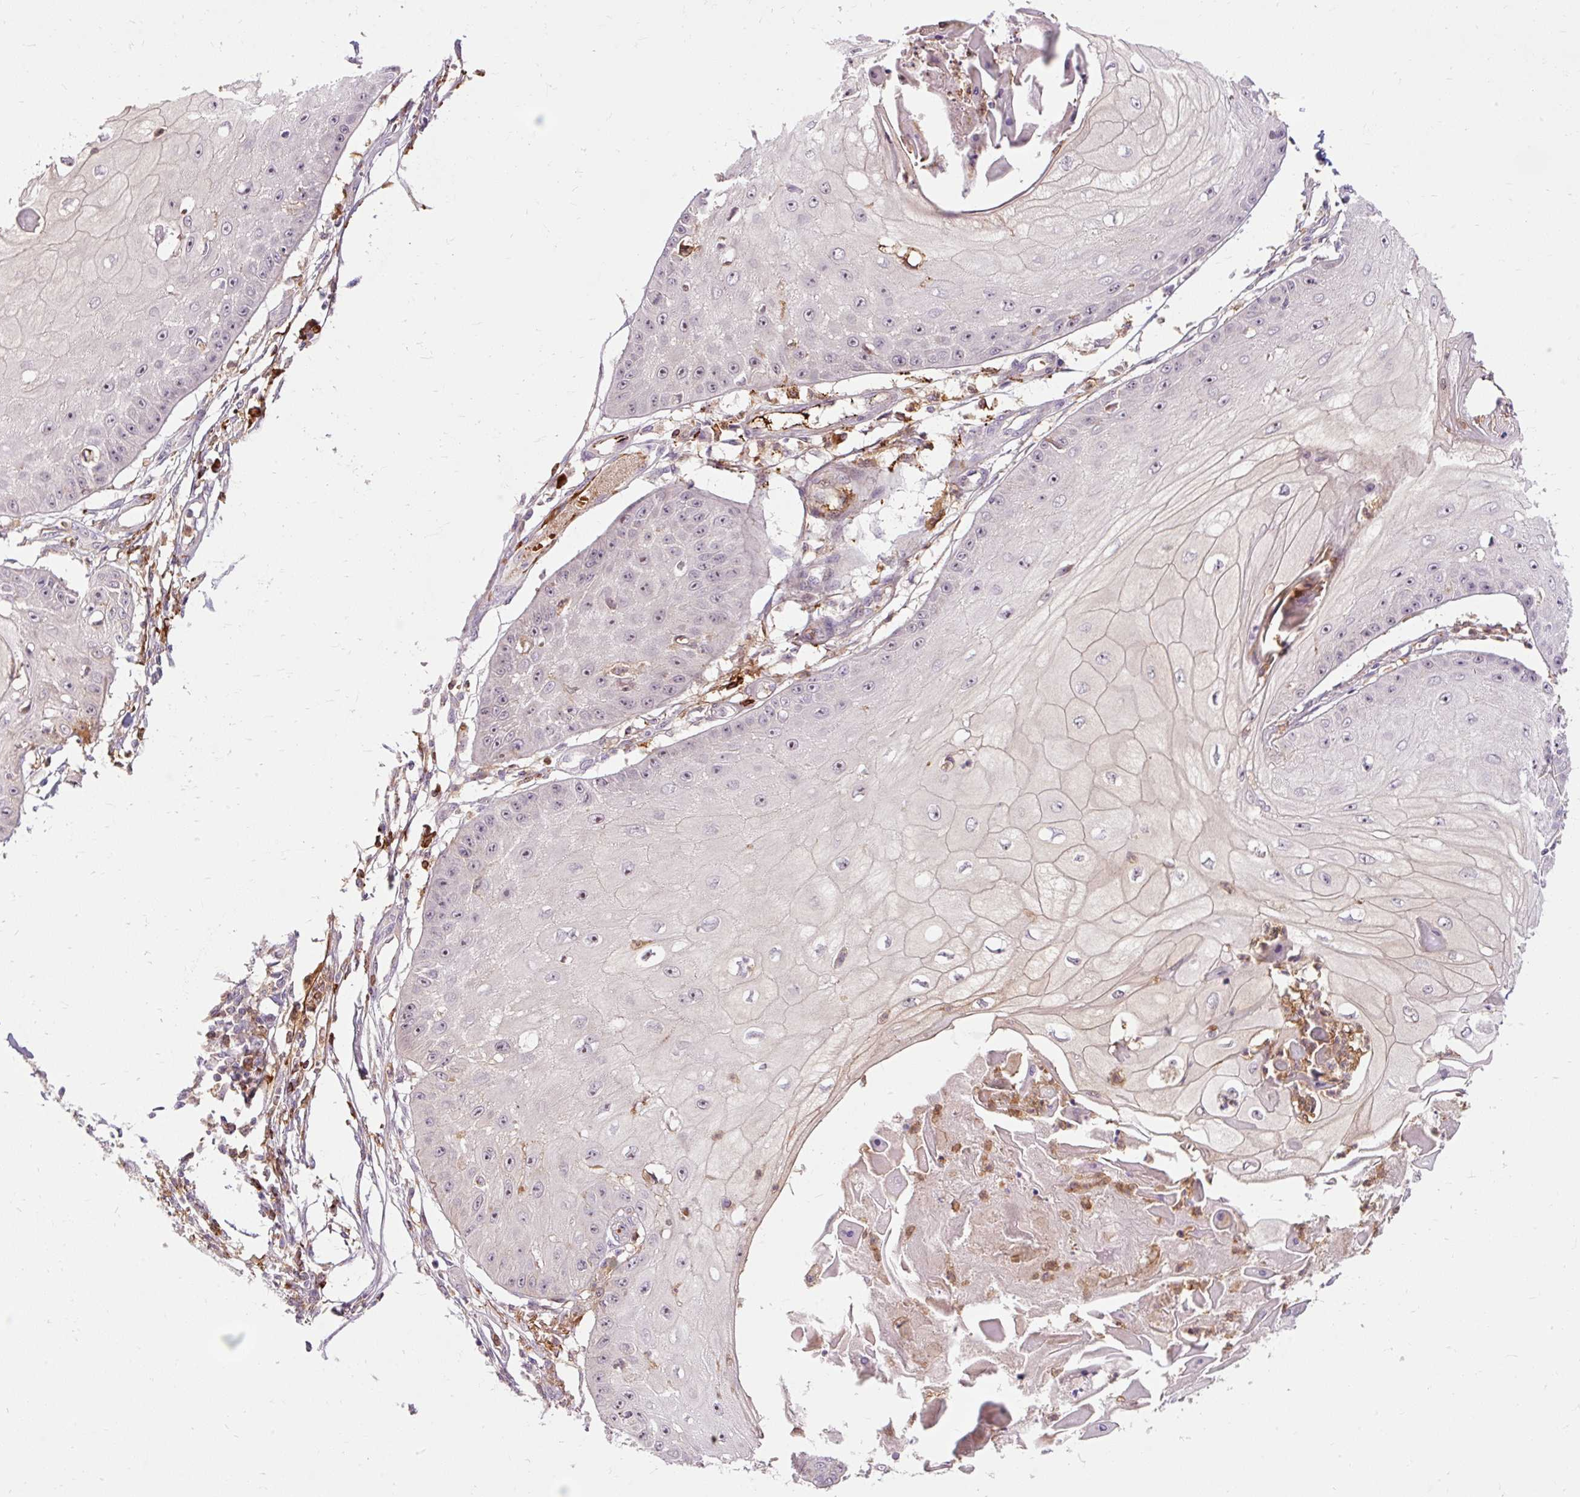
{"staining": {"intensity": "negative", "quantity": "none", "location": "none"}, "tissue": "skin cancer", "cell_type": "Tumor cells", "image_type": "cancer", "snomed": [{"axis": "morphology", "description": "Squamous cell carcinoma, NOS"}, {"axis": "topography", "description": "Skin"}], "caption": "Human squamous cell carcinoma (skin) stained for a protein using IHC reveals no expression in tumor cells.", "gene": "CEBPZ", "patient": {"sex": "male", "age": 70}}